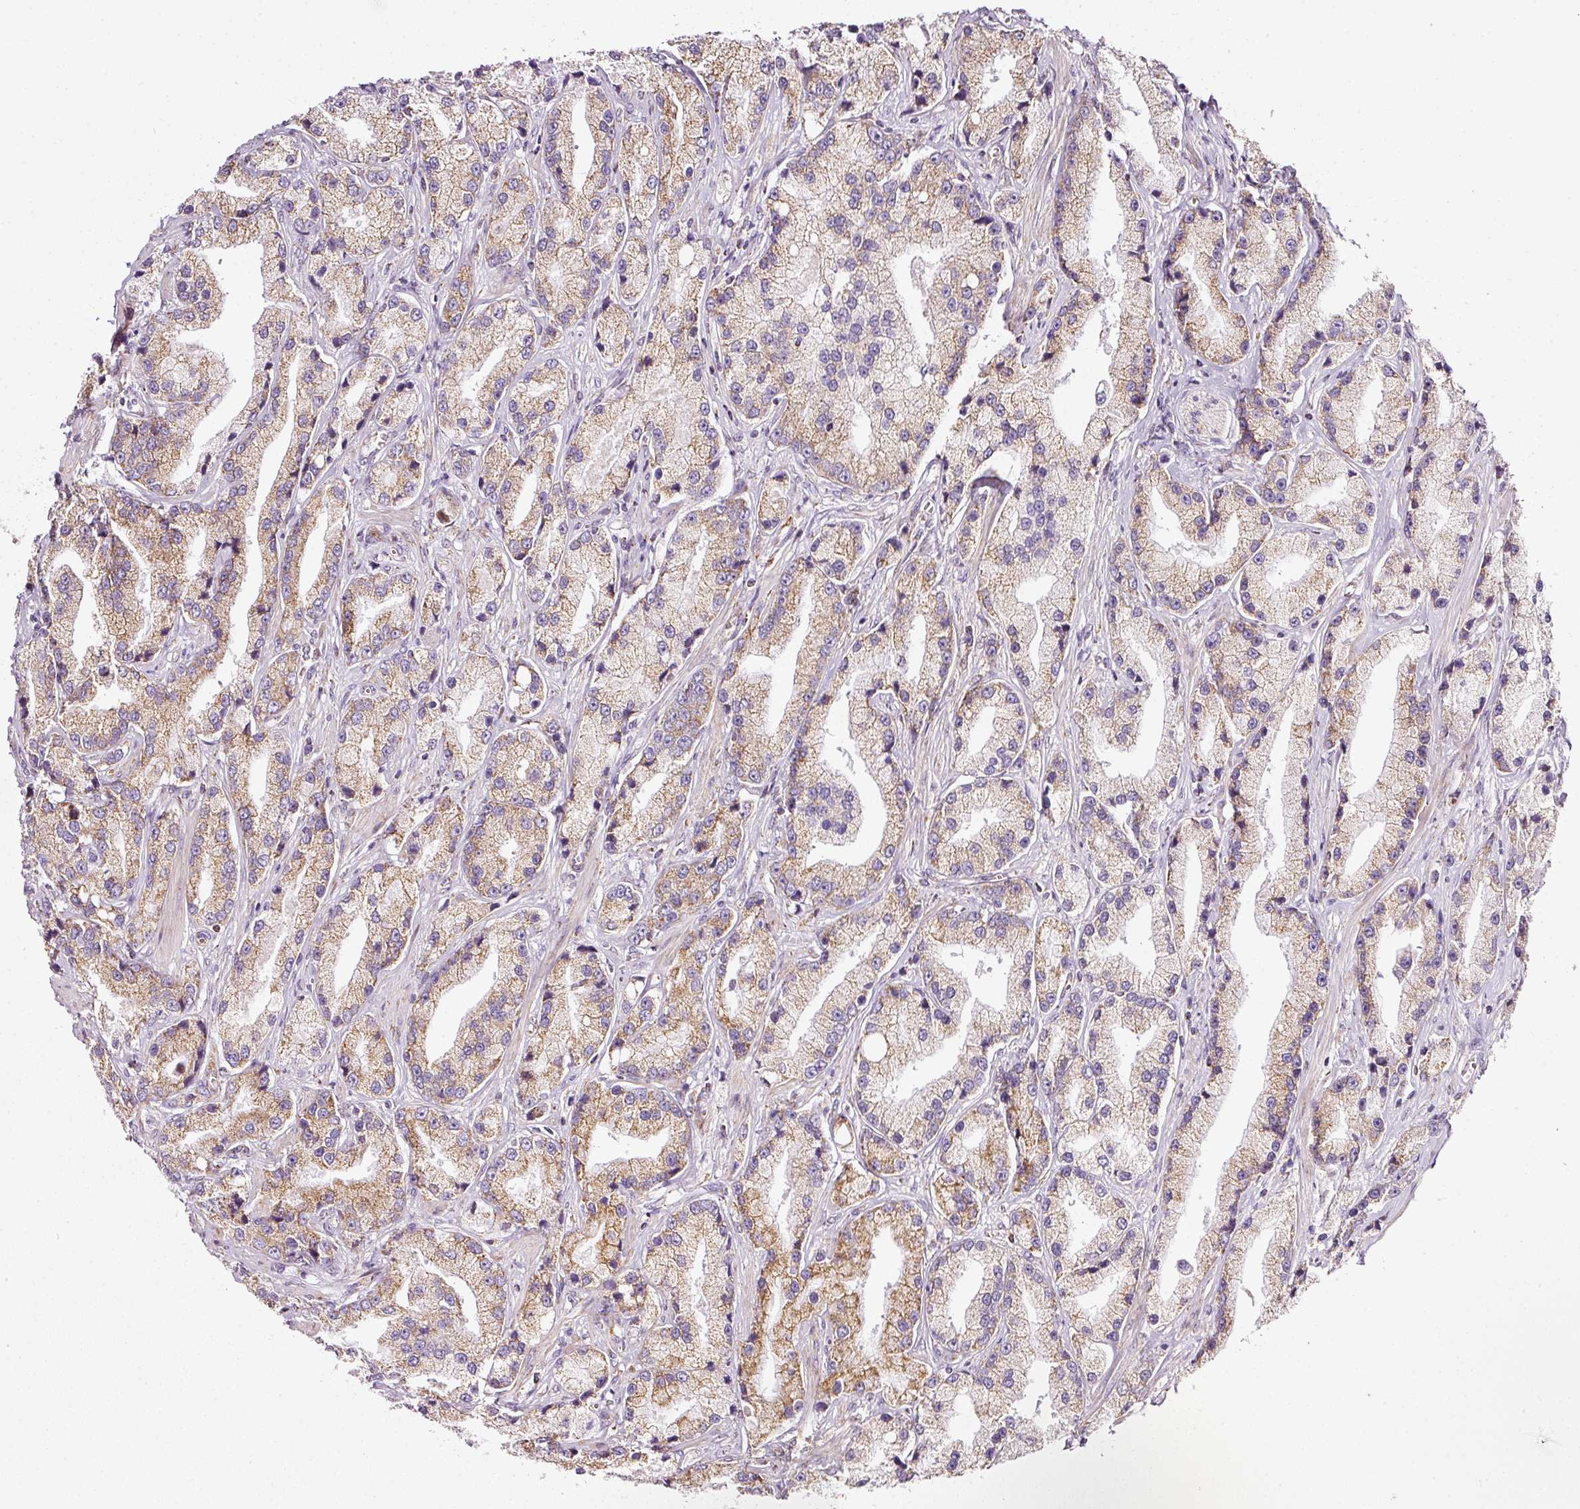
{"staining": {"intensity": "moderate", "quantity": ">75%", "location": "cytoplasmic/membranous"}, "tissue": "prostate cancer", "cell_type": "Tumor cells", "image_type": "cancer", "snomed": [{"axis": "morphology", "description": "Adenocarcinoma, High grade"}, {"axis": "topography", "description": "Prostate"}], "caption": "DAB (3,3'-diaminobenzidine) immunohistochemical staining of high-grade adenocarcinoma (prostate) exhibits moderate cytoplasmic/membranous protein staining in about >75% of tumor cells.", "gene": "SDHA", "patient": {"sex": "male", "age": 74}}